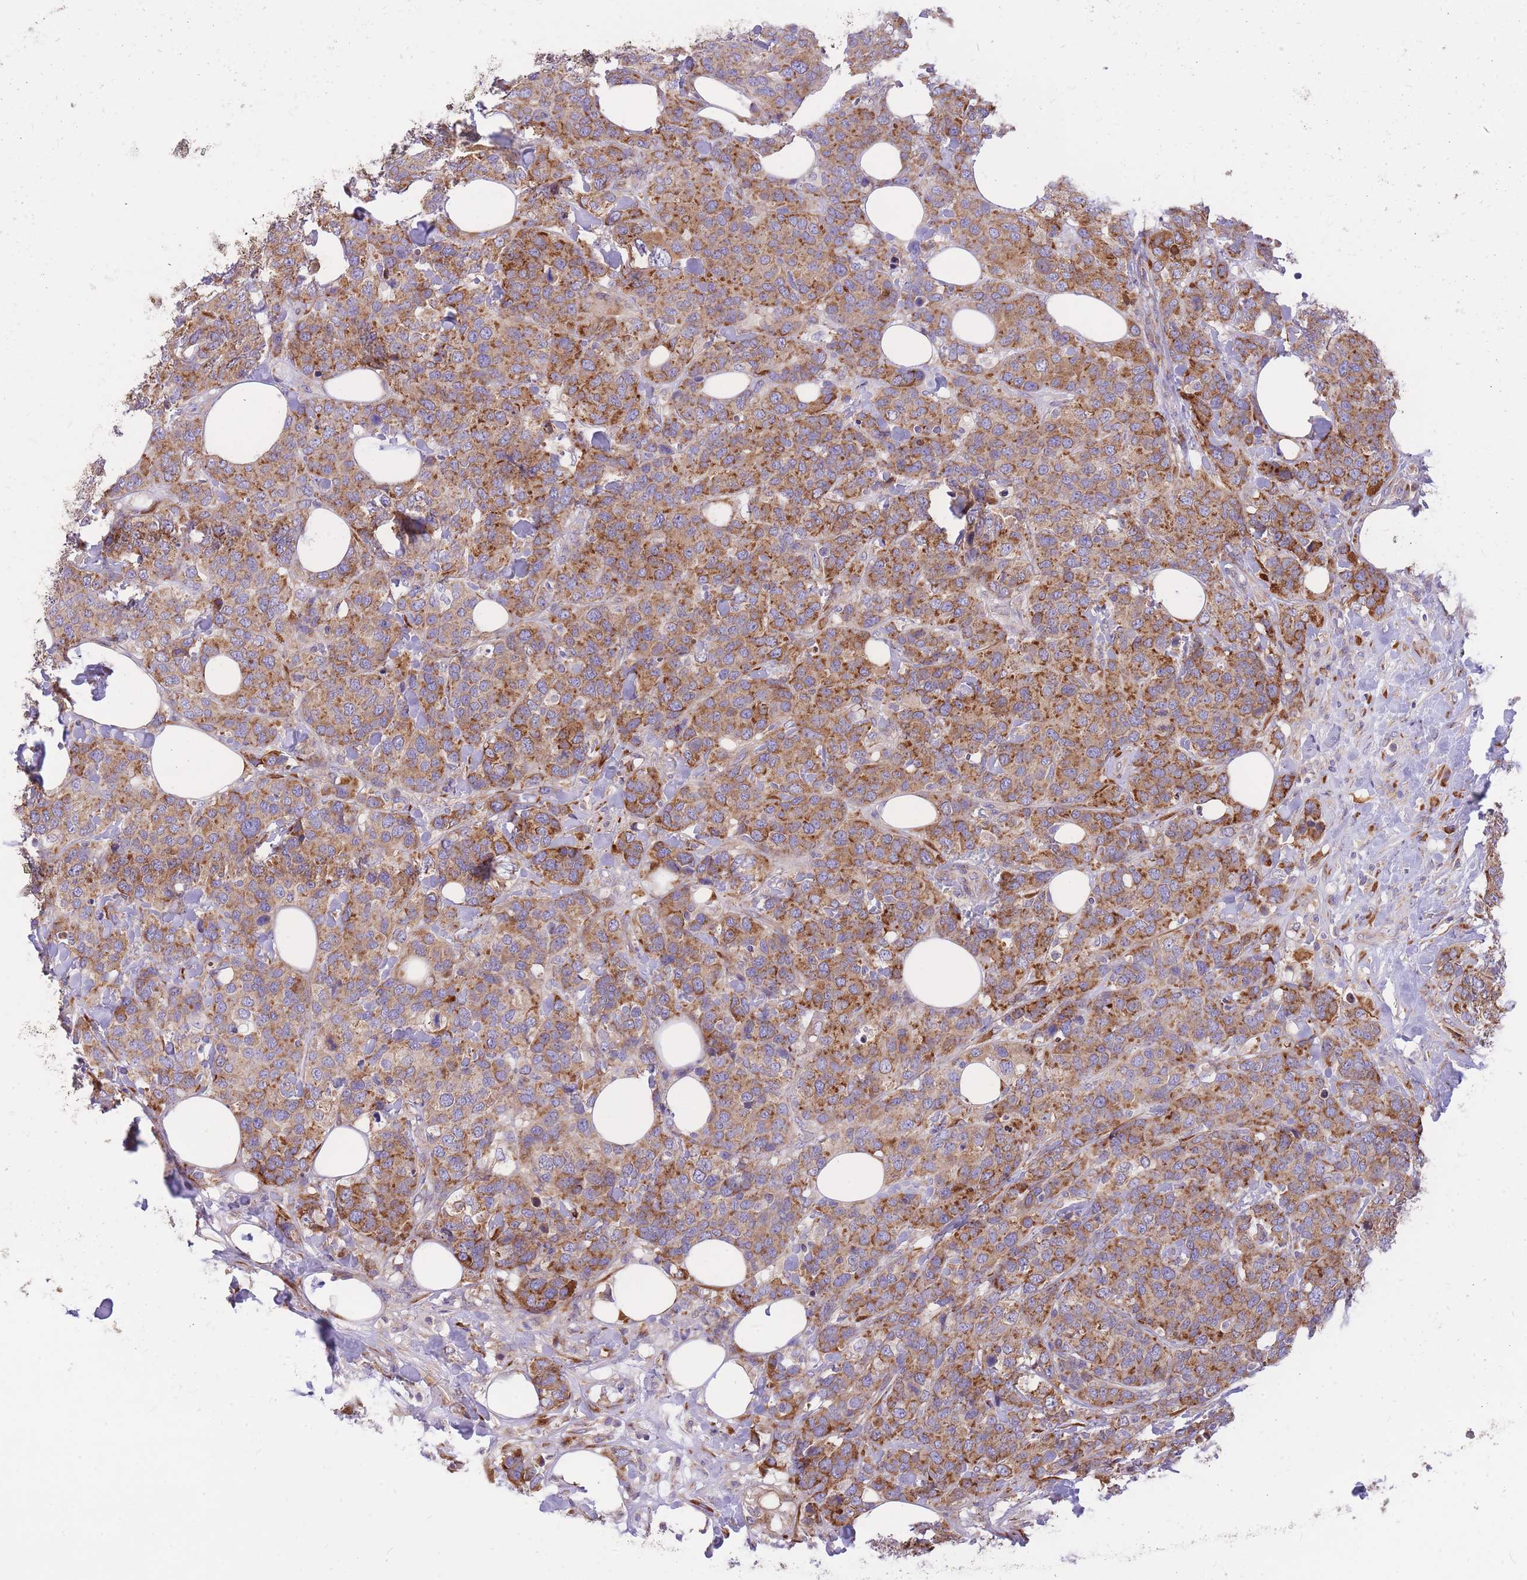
{"staining": {"intensity": "moderate", "quantity": ">75%", "location": "cytoplasmic/membranous"}, "tissue": "breast cancer", "cell_type": "Tumor cells", "image_type": "cancer", "snomed": [{"axis": "morphology", "description": "Lobular carcinoma"}, {"axis": "topography", "description": "Breast"}], "caption": "Lobular carcinoma (breast) stained with a brown dye reveals moderate cytoplasmic/membranous positive positivity in about >75% of tumor cells.", "gene": "GBP7", "patient": {"sex": "female", "age": 59}}